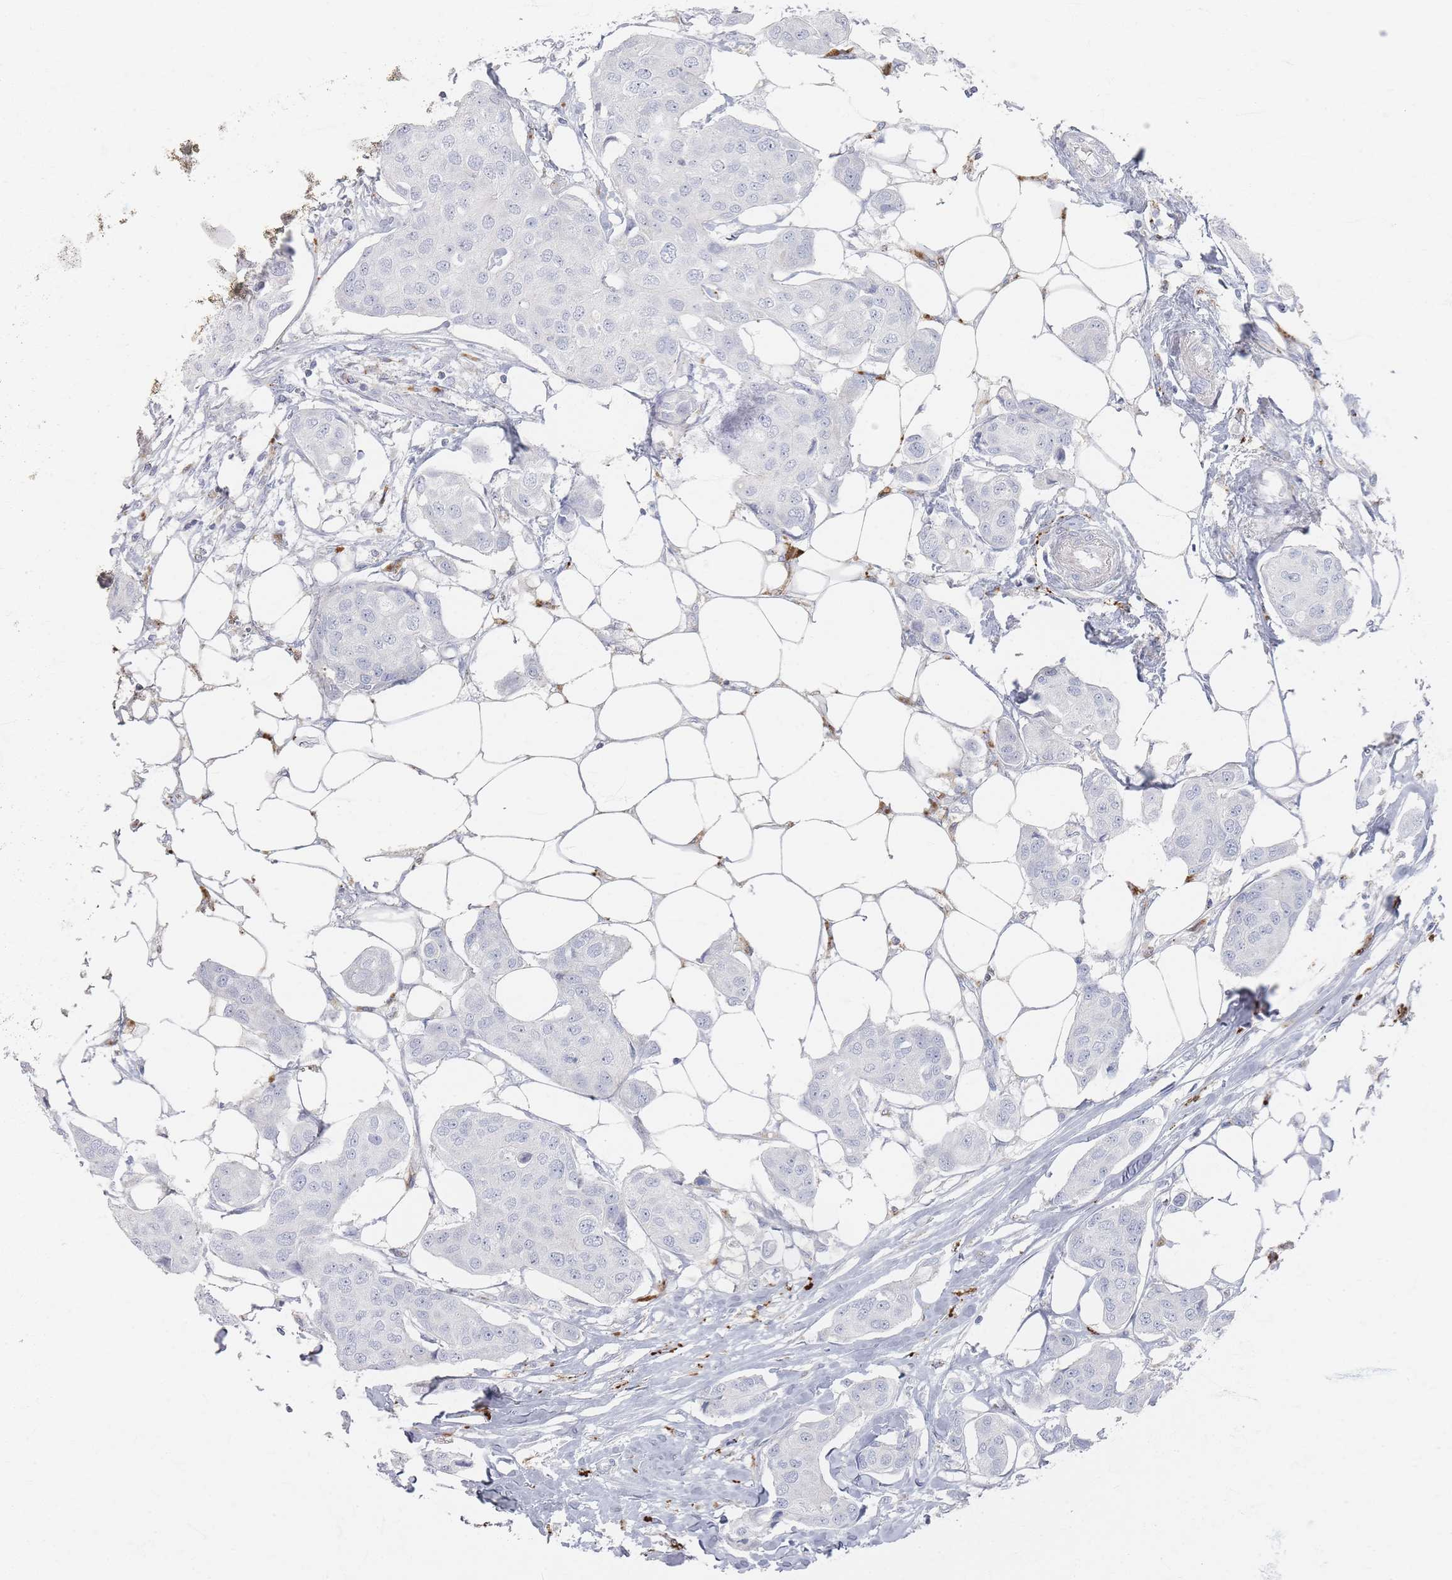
{"staining": {"intensity": "negative", "quantity": "none", "location": "none"}, "tissue": "breast cancer", "cell_type": "Tumor cells", "image_type": "cancer", "snomed": [{"axis": "morphology", "description": "Duct carcinoma"}, {"axis": "topography", "description": "Breast"}, {"axis": "topography", "description": "Lymph node"}], "caption": "Tumor cells show no significant expression in breast invasive ductal carcinoma. (Immunohistochemistry, brightfield microscopy, high magnification).", "gene": "SLC2A11", "patient": {"sex": "female", "age": 80}}